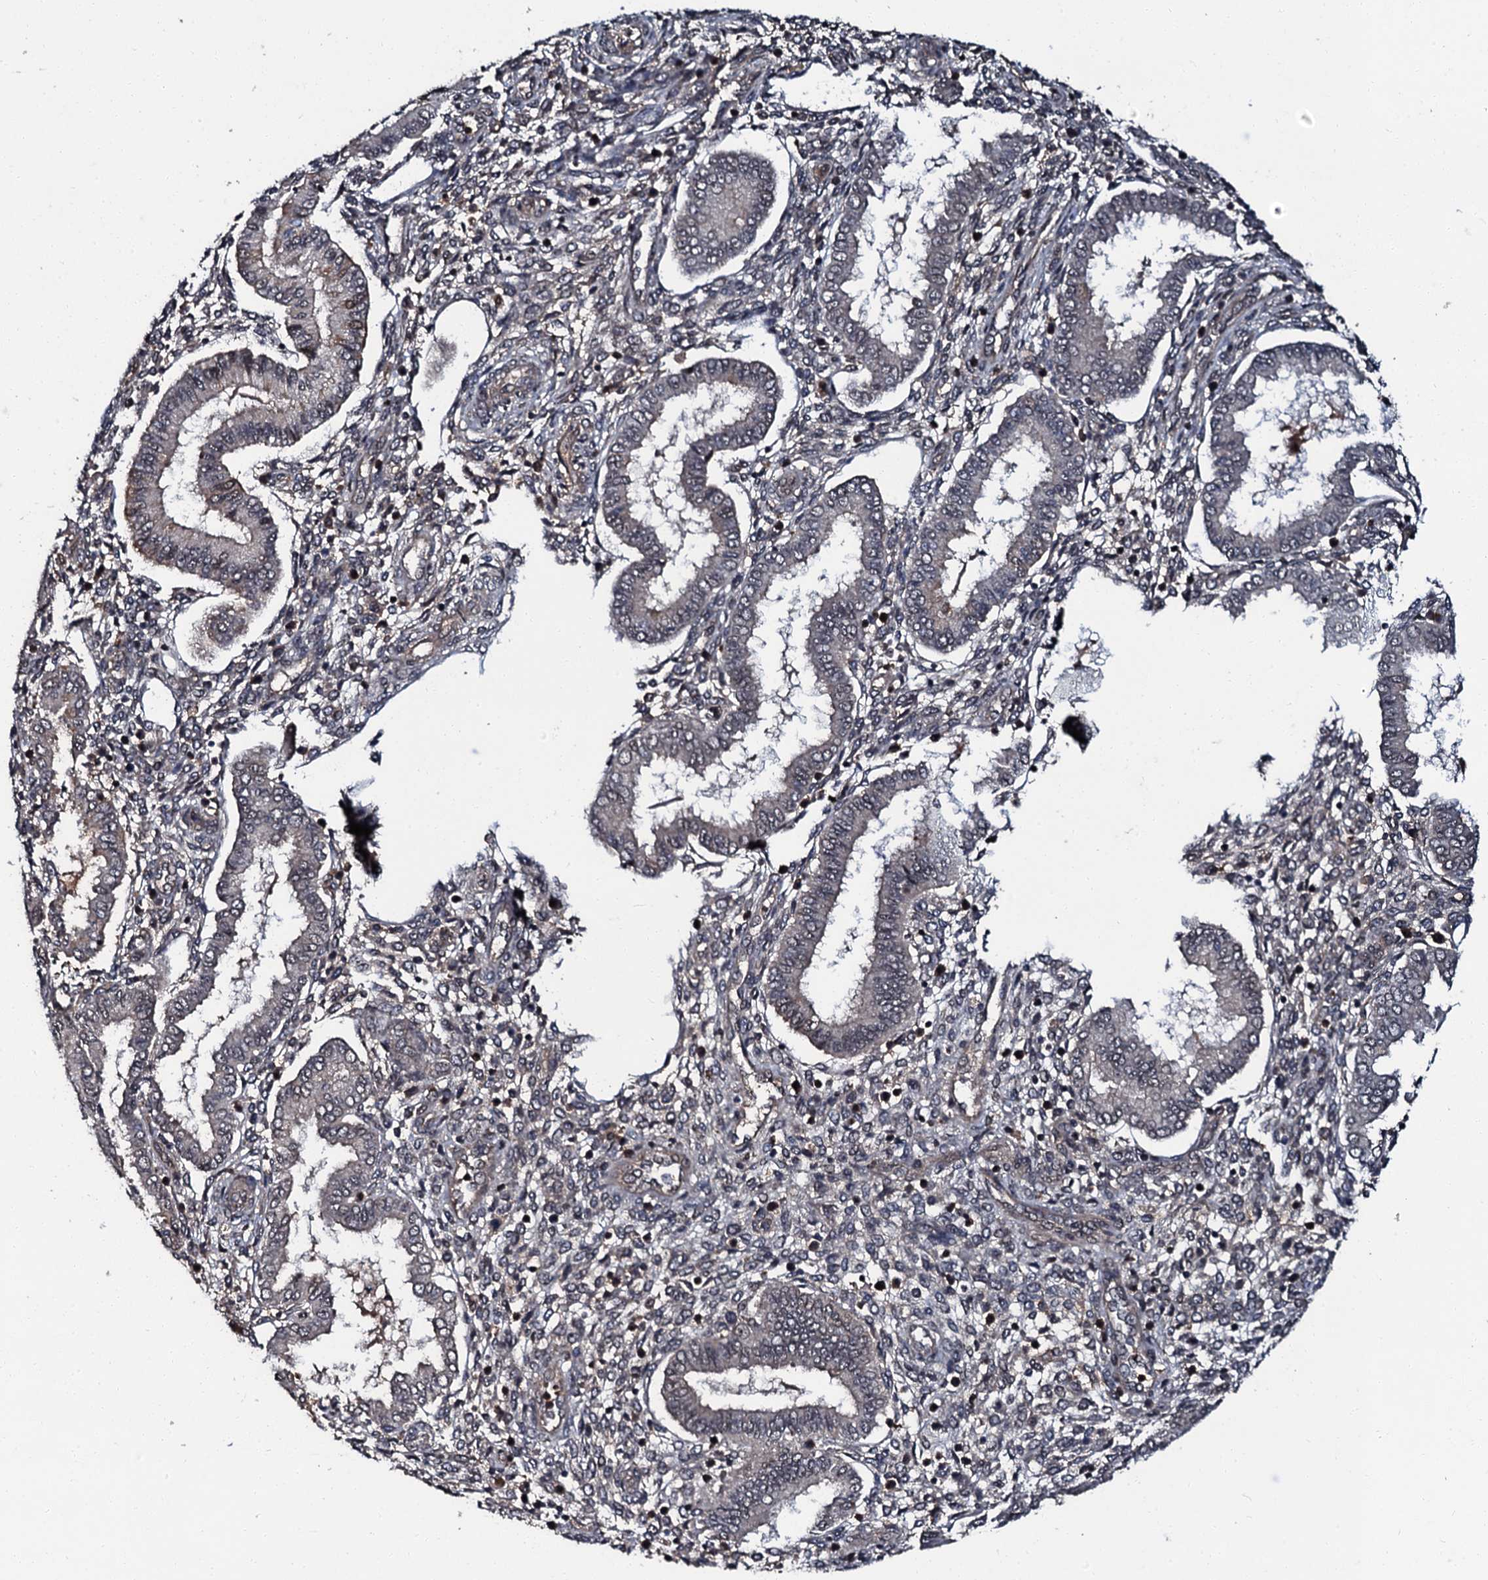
{"staining": {"intensity": "weak", "quantity": "25%-75%", "location": "cytoplasmic/membranous"}, "tissue": "endometrium", "cell_type": "Cells in endometrial stroma", "image_type": "normal", "snomed": [{"axis": "morphology", "description": "Normal tissue, NOS"}, {"axis": "topography", "description": "Endometrium"}], "caption": "Endometrium stained with DAB (3,3'-diaminobenzidine) IHC shows low levels of weak cytoplasmic/membranous staining in about 25%-75% of cells in endometrial stroma. (DAB (3,3'-diaminobenzidine) = brown stain, brightfield microscopy at high magnification).", "gene": "N4BP1", "patient": {"sex": "female", "age": 24}}